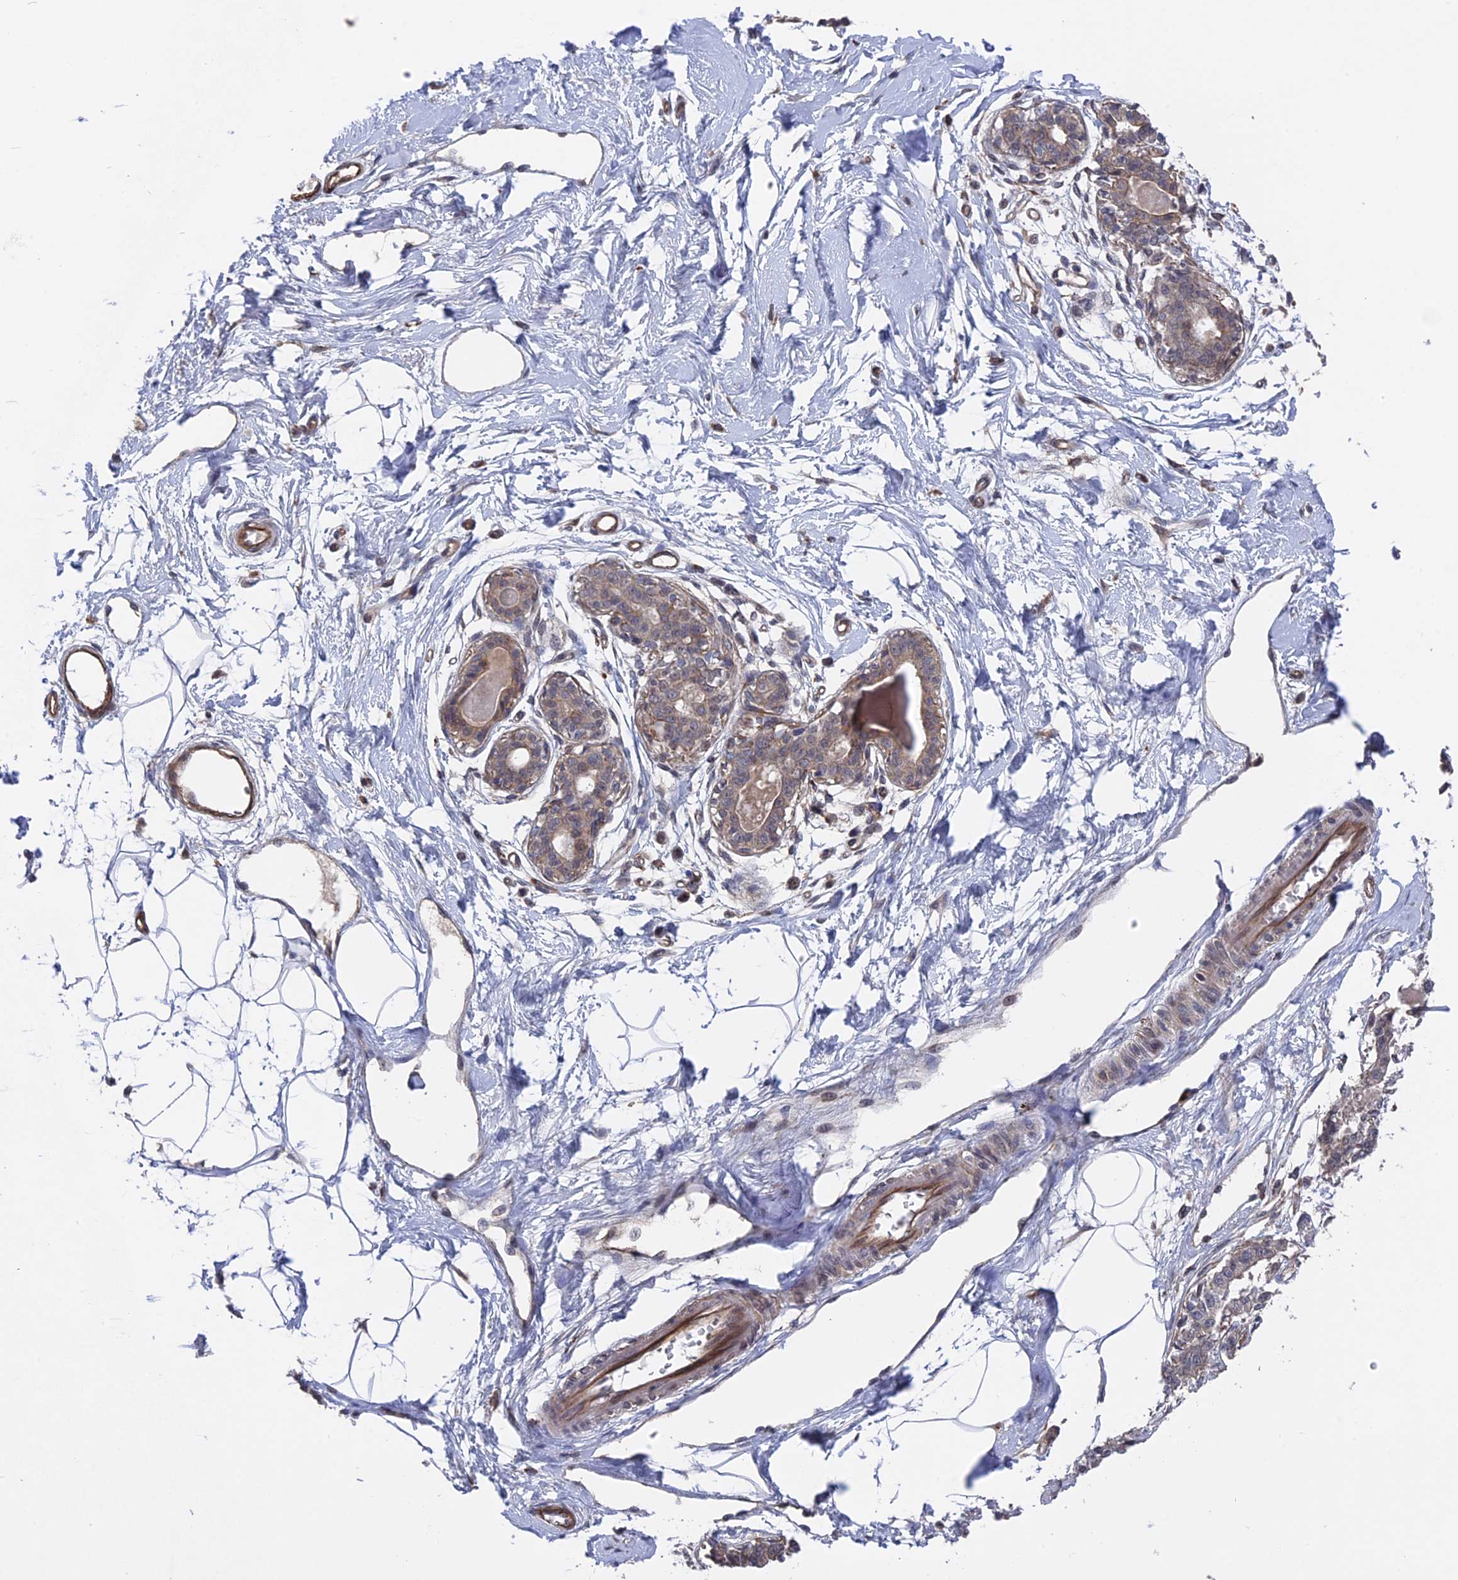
{"staining": {"intensity": "negative", "quantity": "none", "location": "none"}, "tissue": "breast", "cell_type": "Adipocytes", "image_type": "normal", "snomed": [{"axis": "morphology", "description": "Normal tissue, NOS"}, {"axis": "topography", "description": "Breast"}], "caption": "Photomicrograph shows no significant protein positivity in adipocytes of unremarkable breast. (Stains: DAB IHC with hematoxylin counter stain, Microscopy: brightfield microscopy at high magnification).", "gene": "NOSIP", "patient": {"sex": "female", "age": 45}}